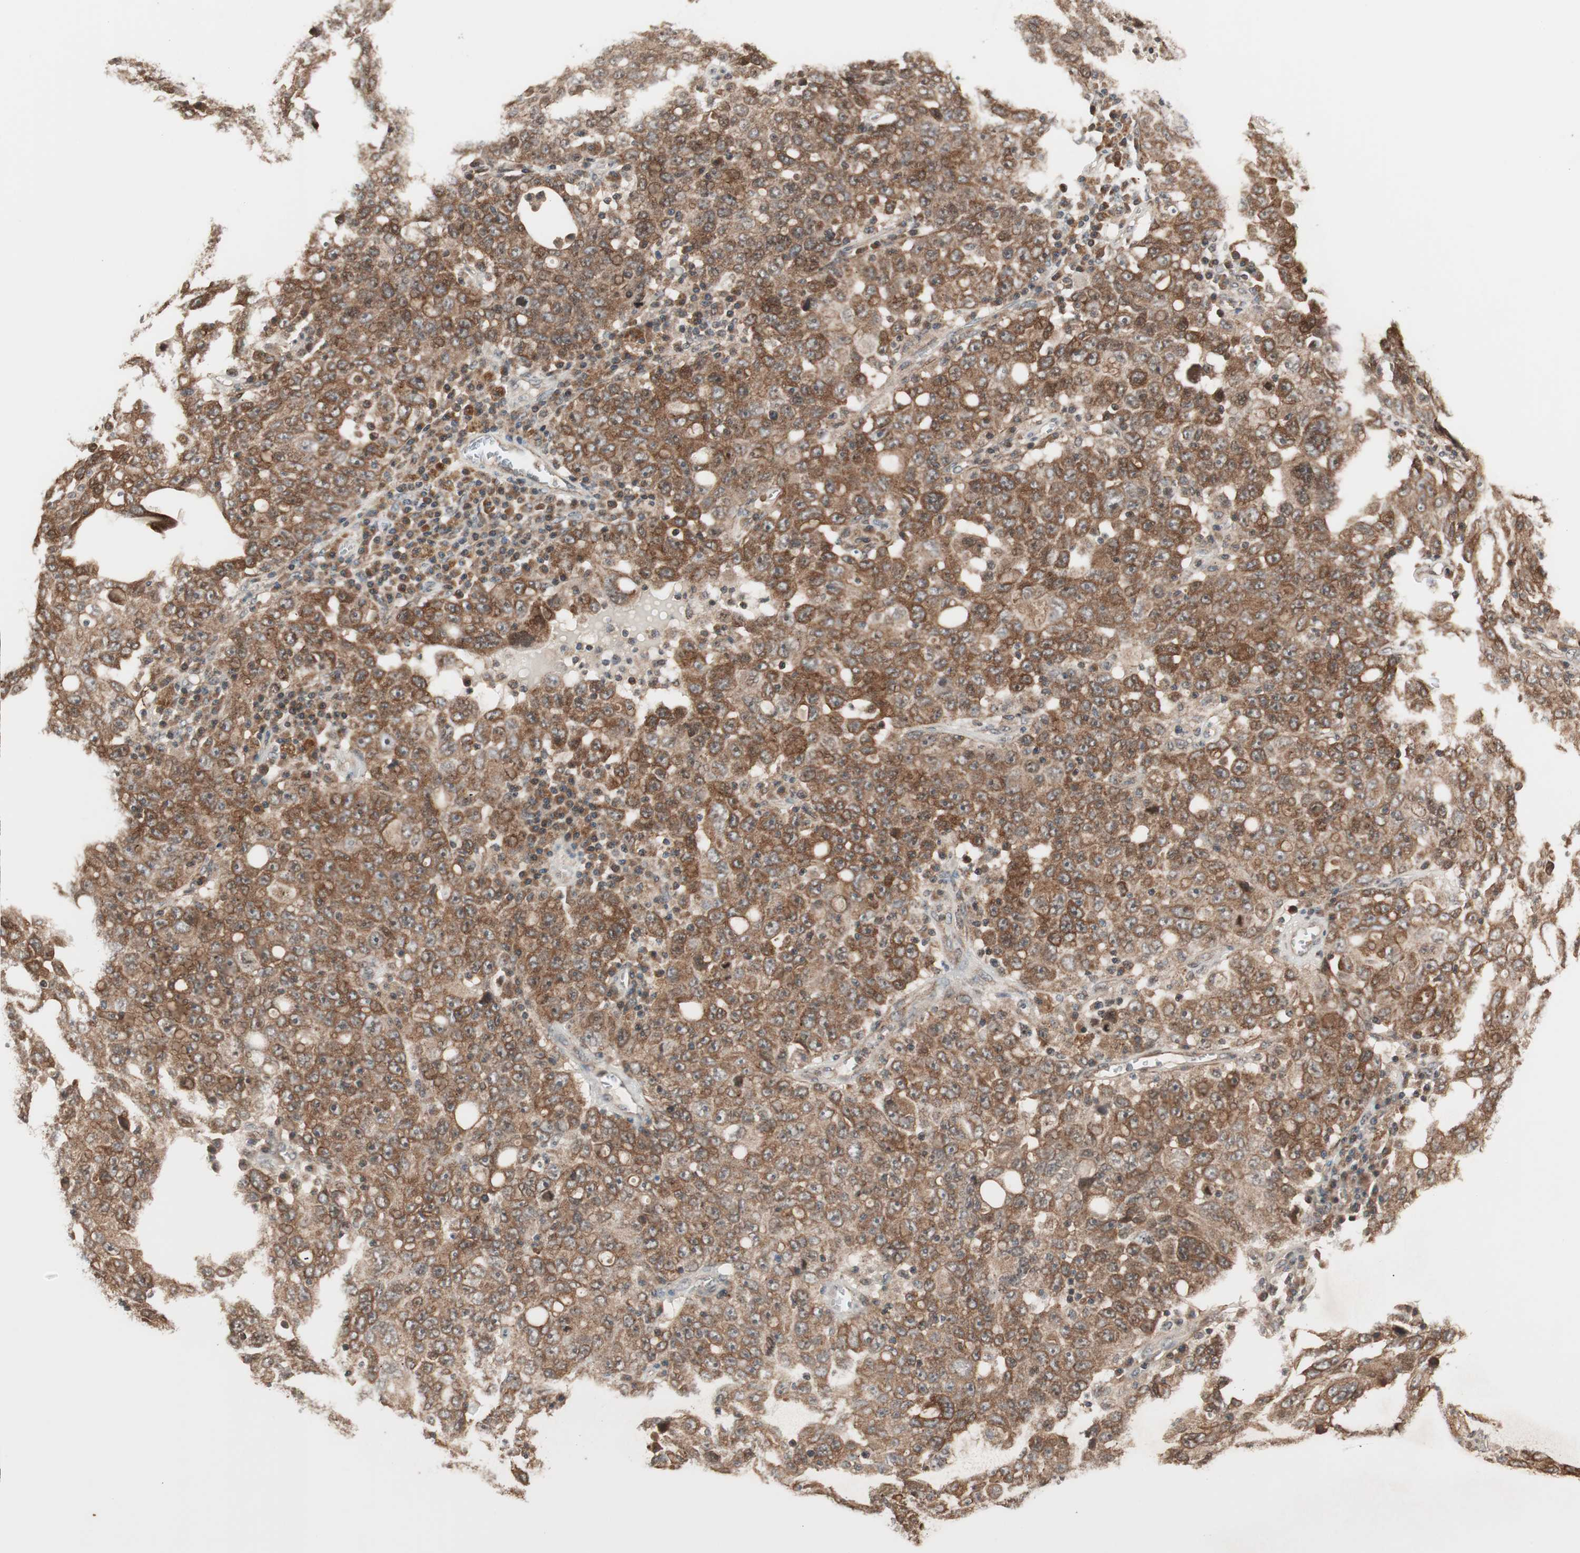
{"staining": {"intensity": "strong", "quantity": ">75%", "location": "cytoplasmic/membranous"}, "tissue": "ovarian cancer", "cell_type": "Tumor cells", "image_type": "cancer", "snomed": [{"axis": "morphology", "description": "Carcinoma, endometroid"}, {"axis": "topography", "description": "Ovary"}], "caption": "Protein staining of ovarian endometroid carcinoma tissue exhibits strong cytoplasmic/membranous staining in about >75% of tumor cells. (Stains: DAB (3,3'-diaminobenzidine) in brown, nuclei in blue, Microscopy: brightfield microscopy at high magnification).", "gene": "FBXO5", "patient": {"sex": "female", "age": 62}}